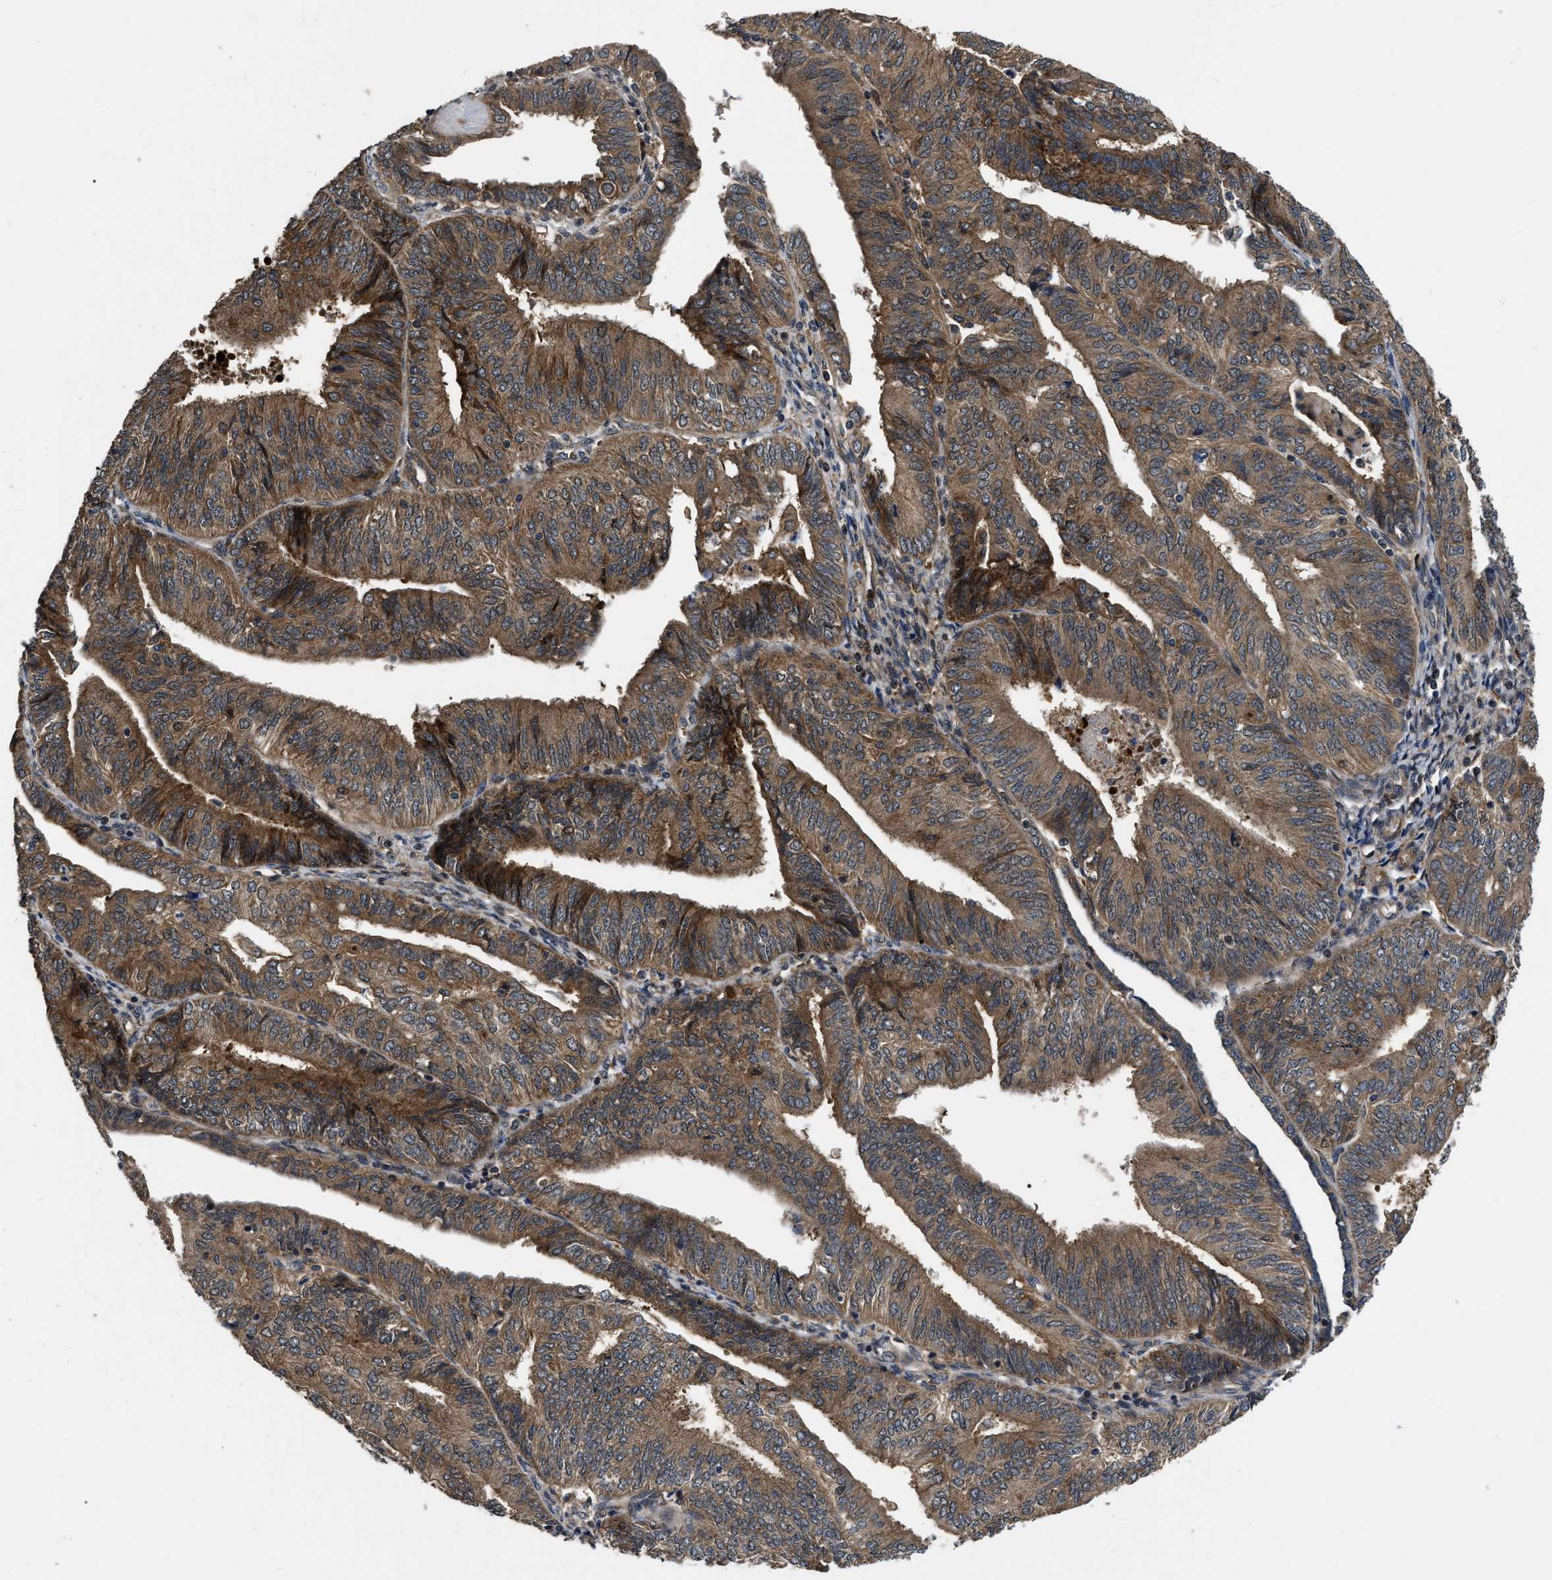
{"staining": {"intensity": "moderate", "quantity": ">75%", "location": "cytoplasmic/membranous"}, "tissue": "endometrial cancer", "cell_type": "Tumor cells", "image_type": "cancer", "snomed": [{"axis": "morphology", "description": "Adenocarcinoma, NOS"}, {"axis": "topography", "description": "Endometrium"}], "caption": "This is a histology image of immunohistochemistry (IHC) staining of endometrial cancer, which shows moderate positivity in the cytoplasmic/membranous of tumor cells.", "gene": "PPWD1", "patient": {"sex": "female", "age": 58}}